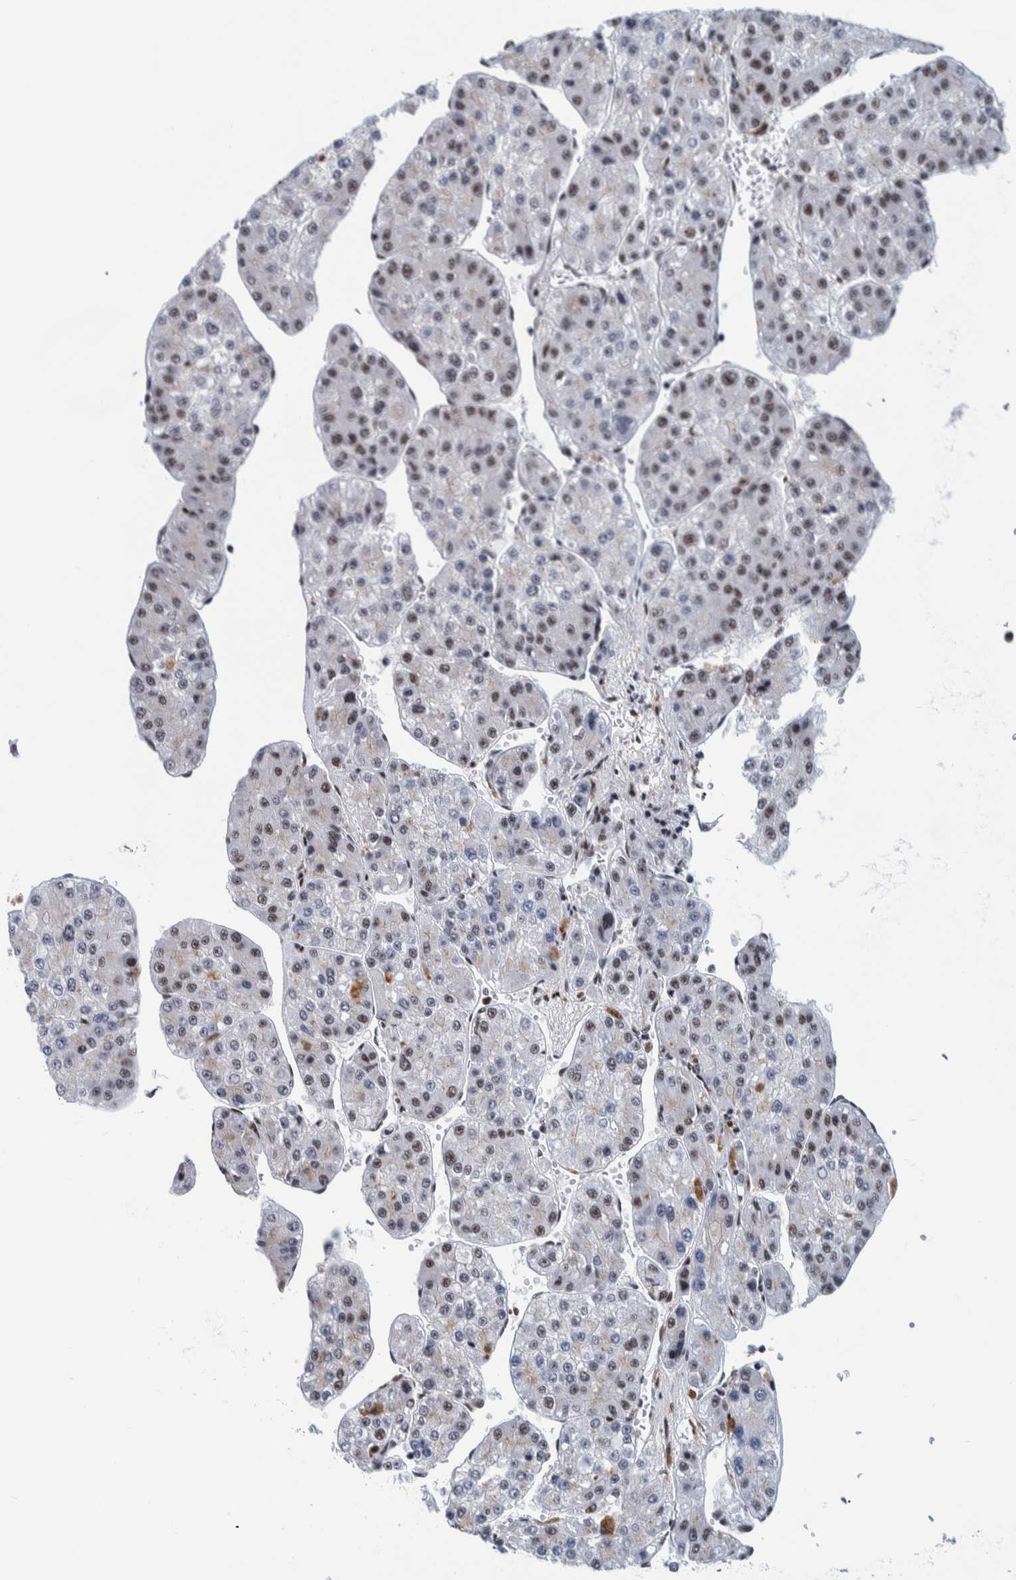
{"staining": {"intensity": "moderate", "quantity": ">75%", "location": "nuclear"}, "tissue": "liver cancer", "cell_type": "Tumor cells", "image_type": "cancer", "snomed": [{"axis": "morphology", "description": "Carcinoma, Hepatocellular, NOS"}, {"axis": "topography", "description": "Liver"}], "caption": "Human hepatocellular carcinoma (liver) stained with a protein marker exhibits moderate staining in tumor cells.", "gene": "EFTUD2", "patient": {"sex": "female", "age": 73}}